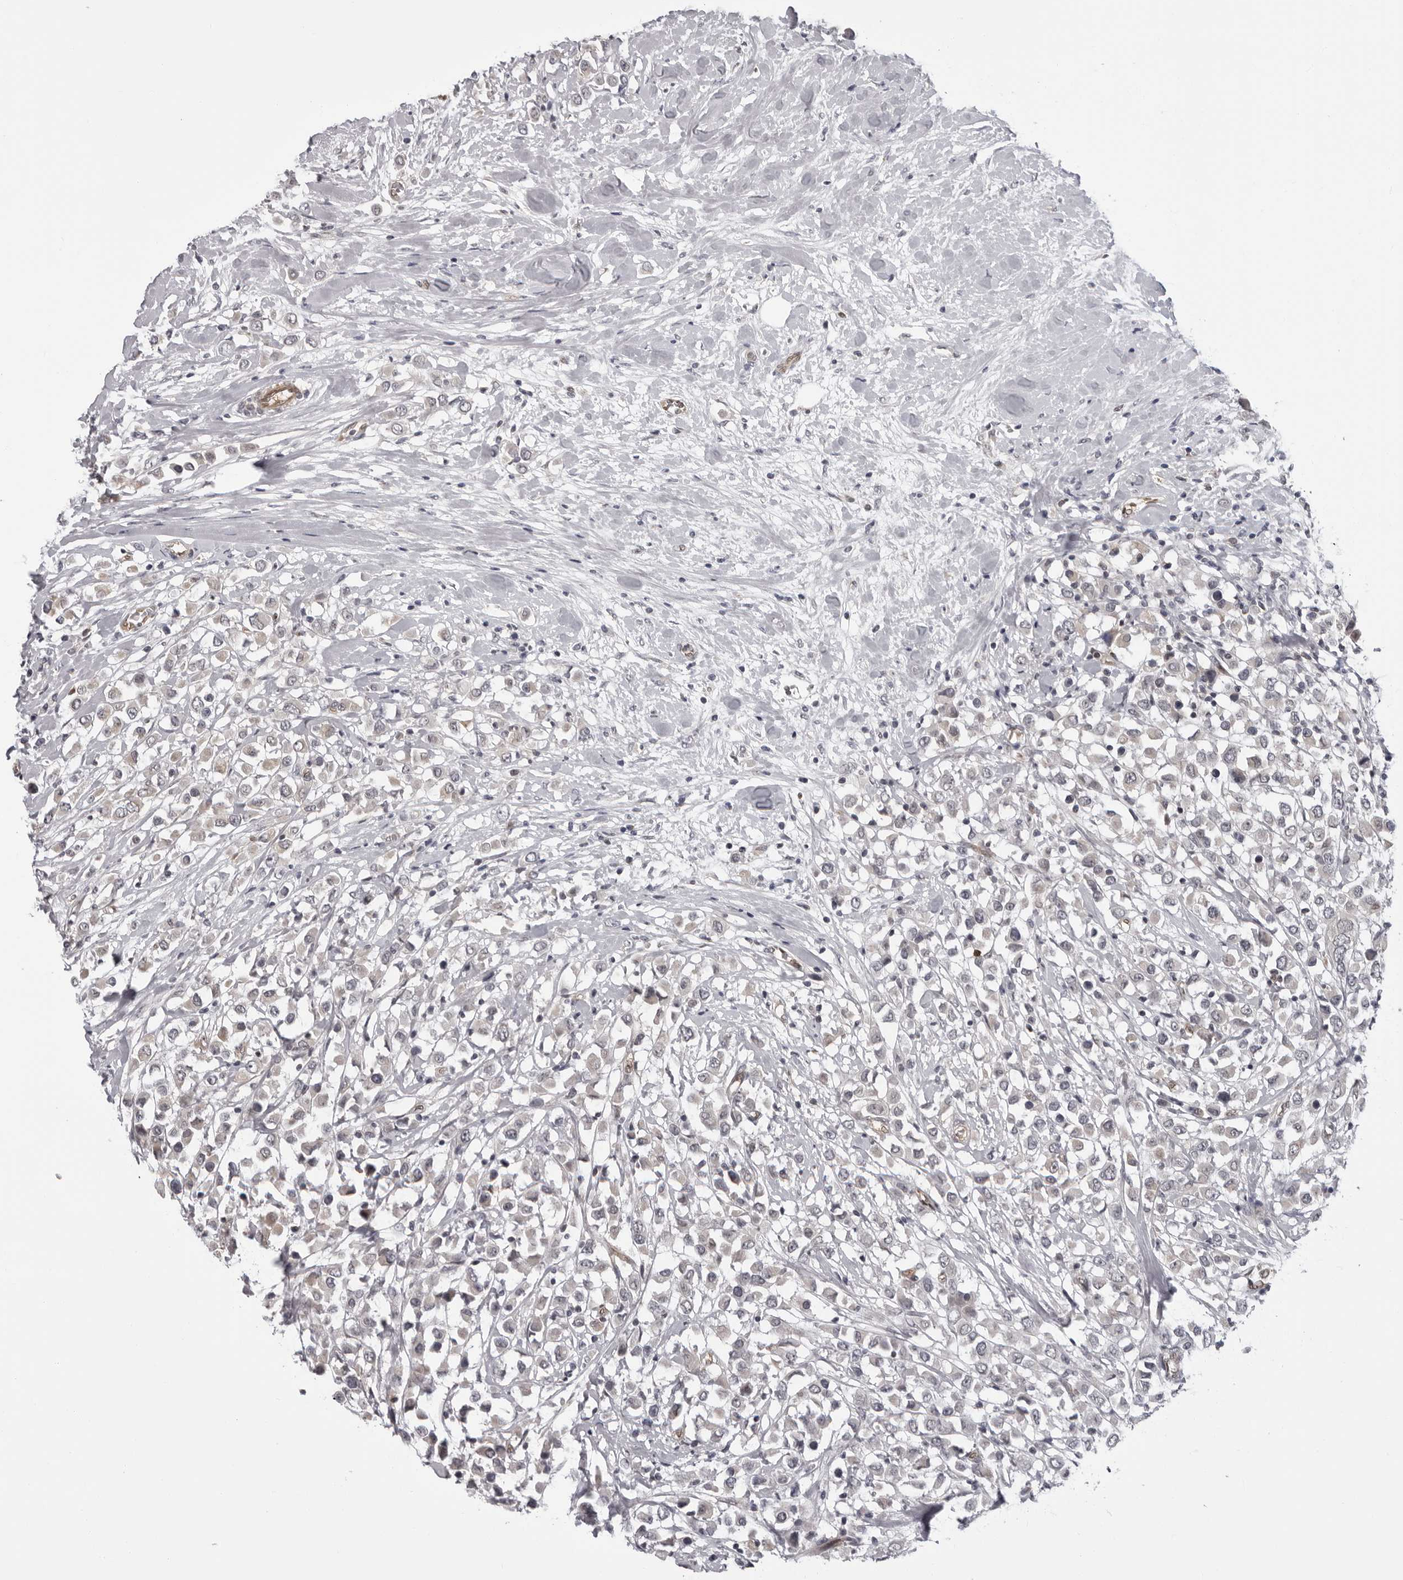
{"staining": {"intensity": "weak", "quantity": "25%-75%", "location": "cytoplasmic/membranous"}, "tissue": "breast cancer", "cell_type": "Tumor cells", "image_type": "cancer", "snomed": [{"axis": "morphology", "description": "Duct carcinoma"}, {"axis": "topography", "description": "Breast"}], "caption": "Human breast intraductal carcinoma stained with a brown dye shows weak cytoplasmic/membranous positive staining in about 25%-75% of tumor cells.", "gene": "MAPK12", "patient": {"sex": "female", "age": 61}}